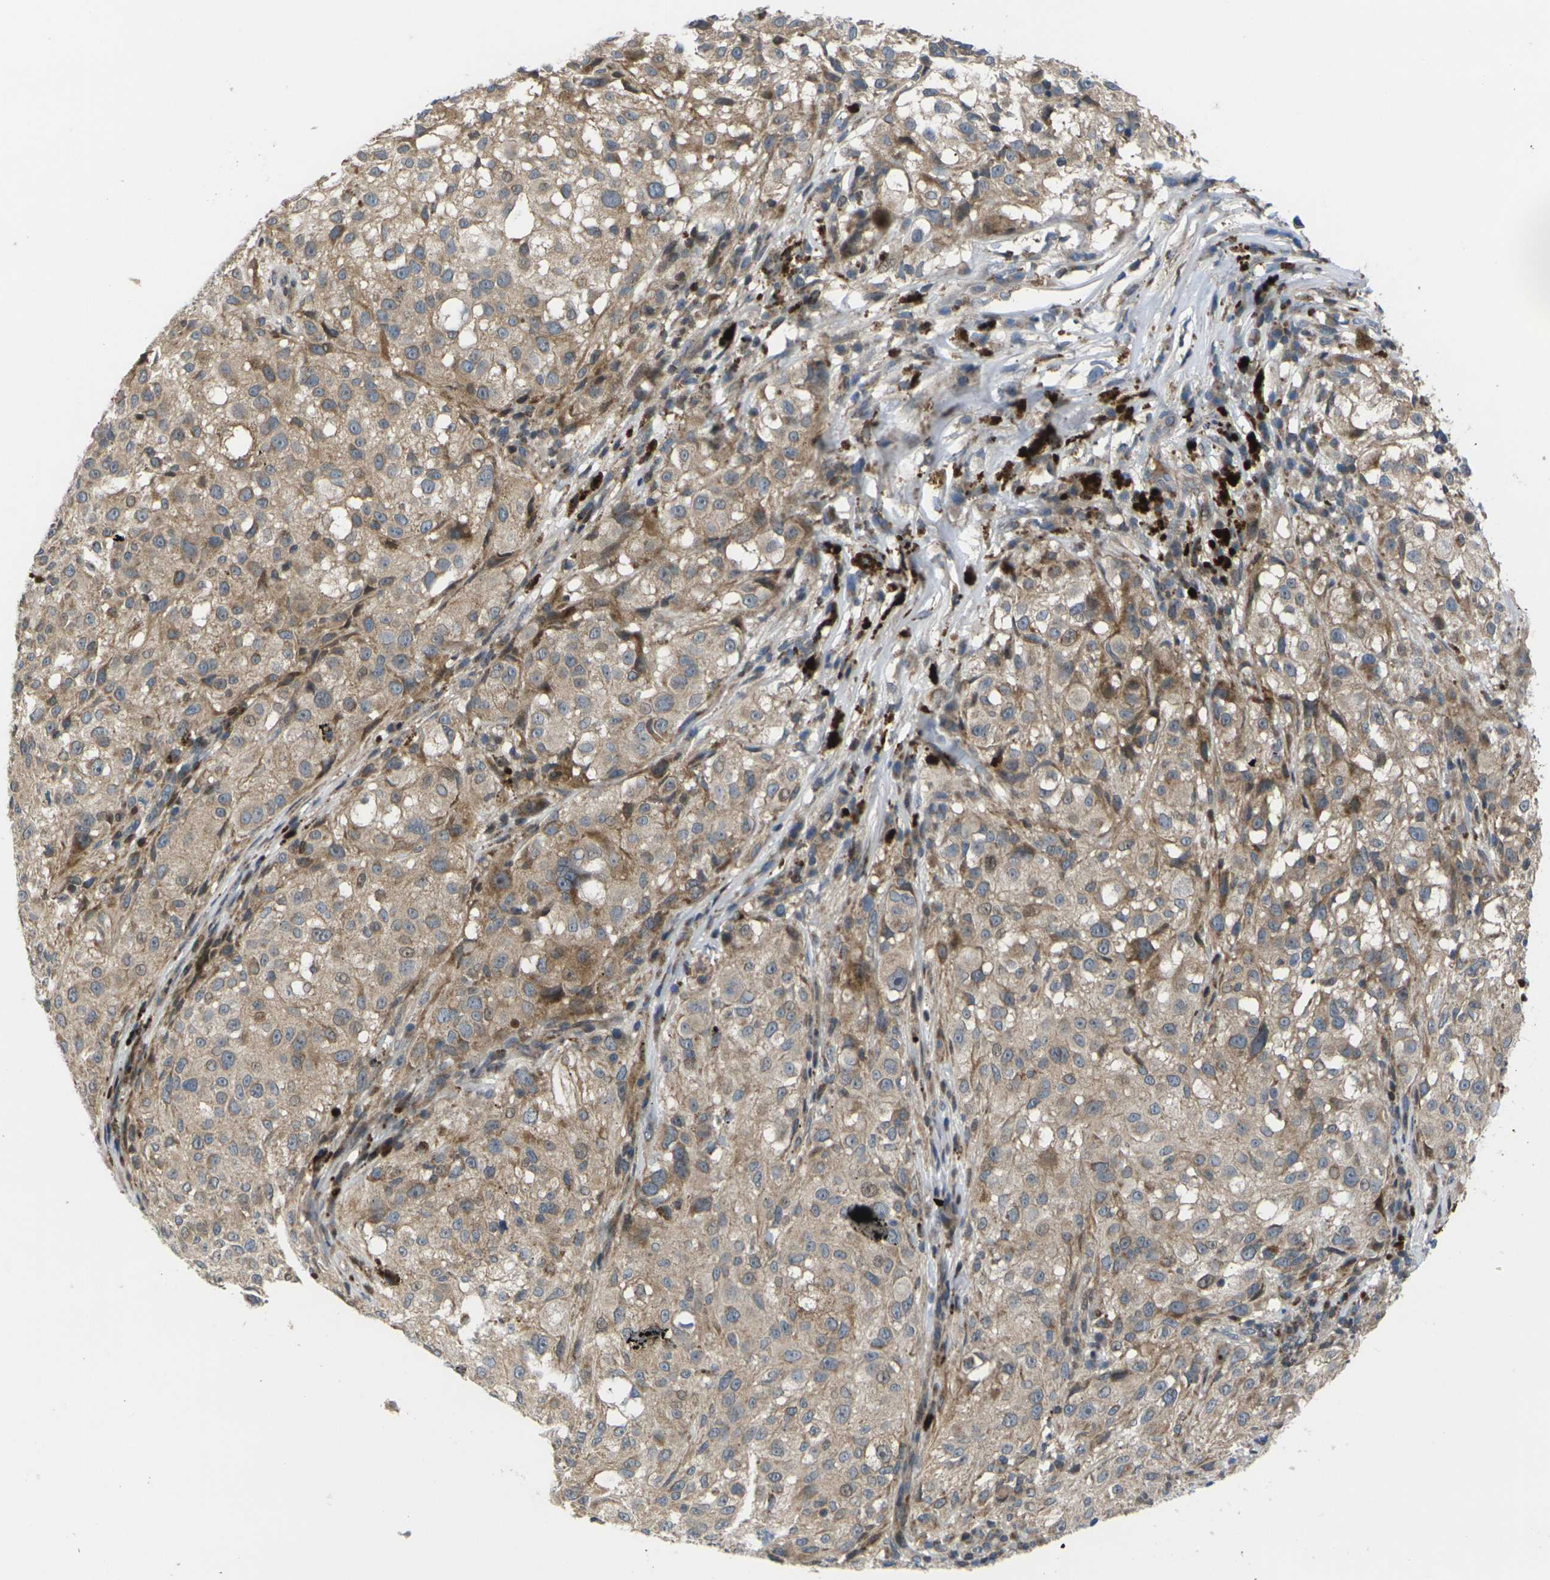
{"staining": {"intensity": "weak", "quantity": ">75%", "location": "cytoplasmic/membranous"}, "tissue": "melanoma", "cell_type": "Tumor cells", "image_type": "cancer", "snomed": [{"axis": "morphology", "description": "Necrosis, NOS"}, {"axis": "morphology", "description": "Malignant melanoma, NOS"}, {"axis": "topography", "description": "Skin"}], "caption": "A histopathology image of human malignant melanoma stained for a protein shows weak cytoplasmic/membranous brown staining in tumor cells.", "gene": "RPS6KA3", "patient": {"sex": "female", "age": 87}}